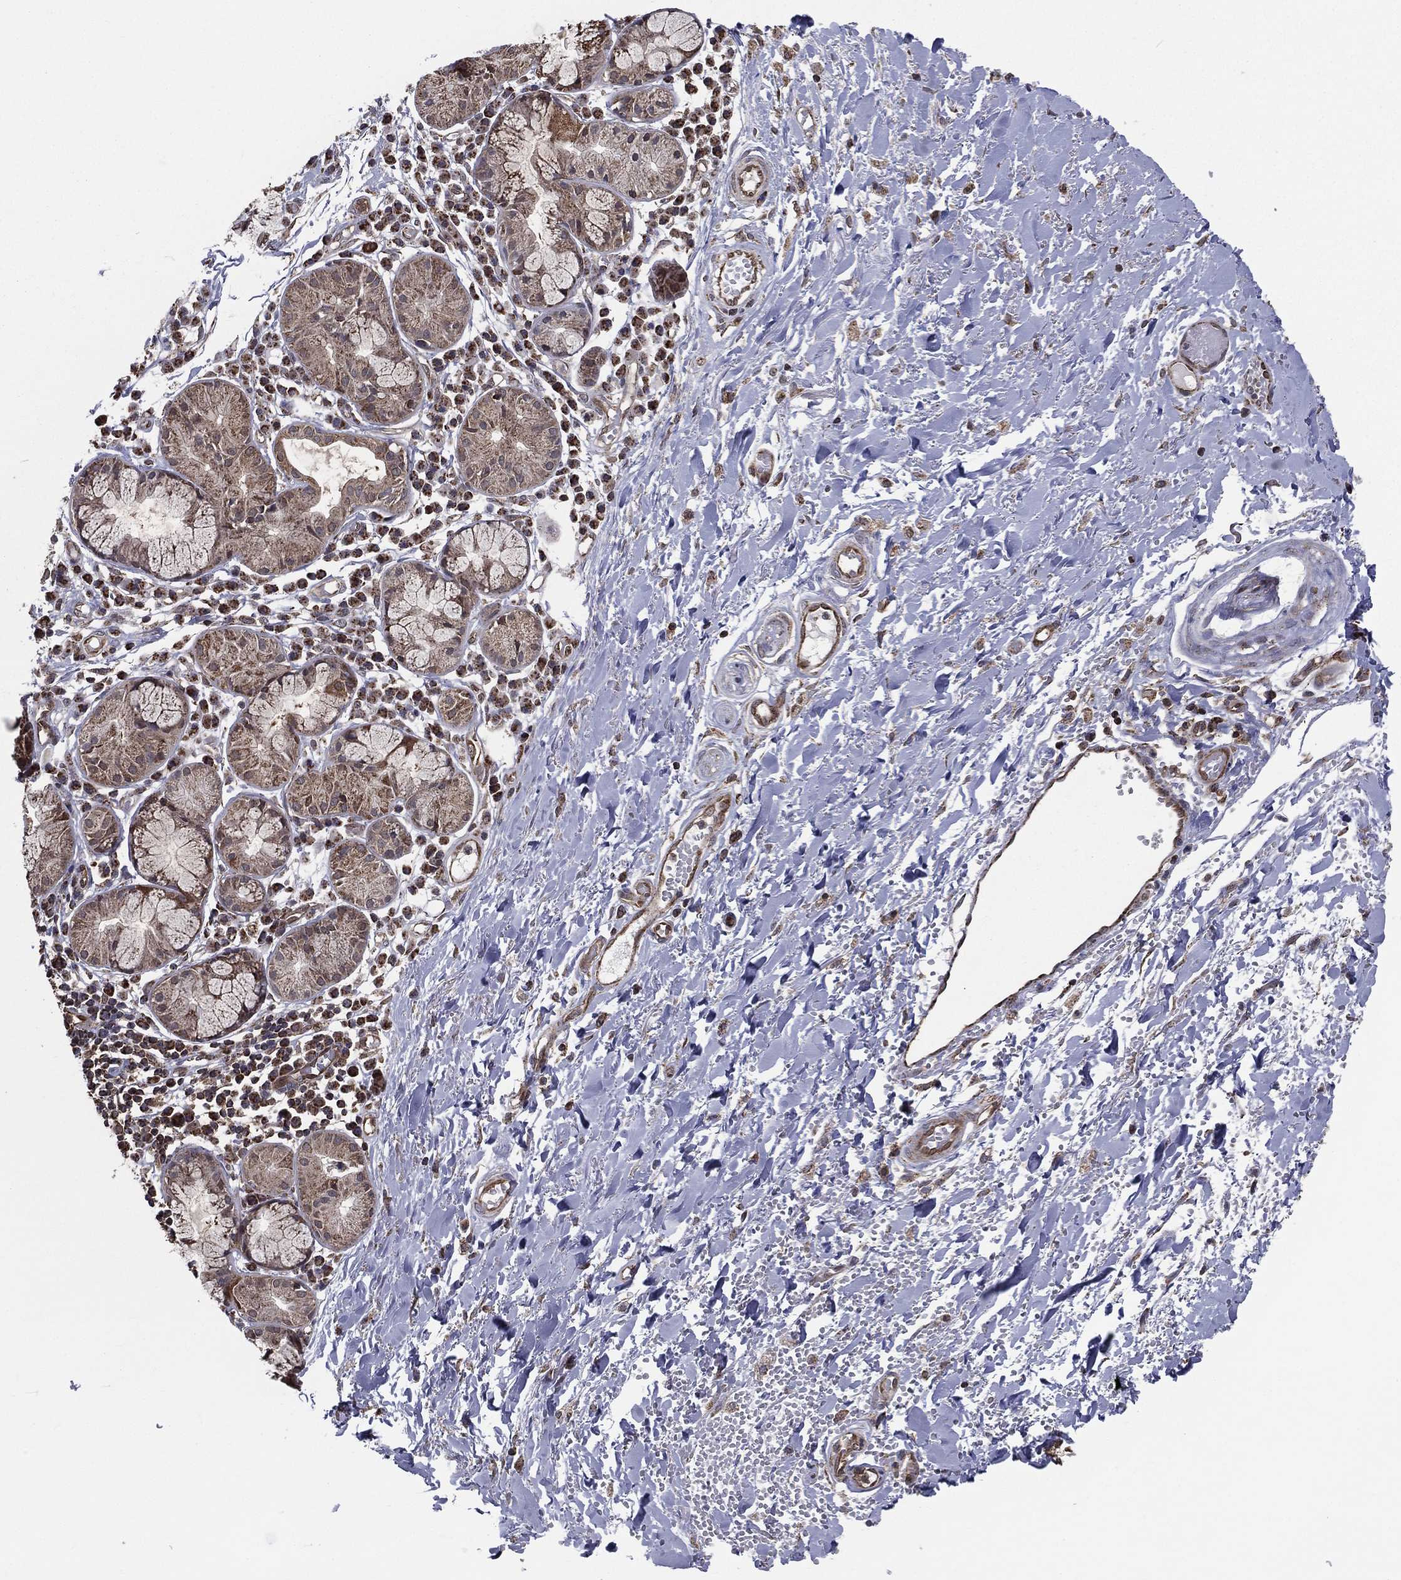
{"staining": {"intensity": "negative", "quantity": "none", "location": "none"}, "tissue": "adipose tissue", "cell_type": "Adipocytes", "image_type": "normal", "snomed": [{"axis": "morphology", "description": "Normal tissue, NOS"}, {"axis": "topography", "description": "Cartilage tissue"}], "caption": "Immunohistochemical staining of unremarkable human adipose tissue reveals no significant expression in adipocytes.", "gene": "ENSG00000288684", "patient": {"sex": "male", "age": 81}}